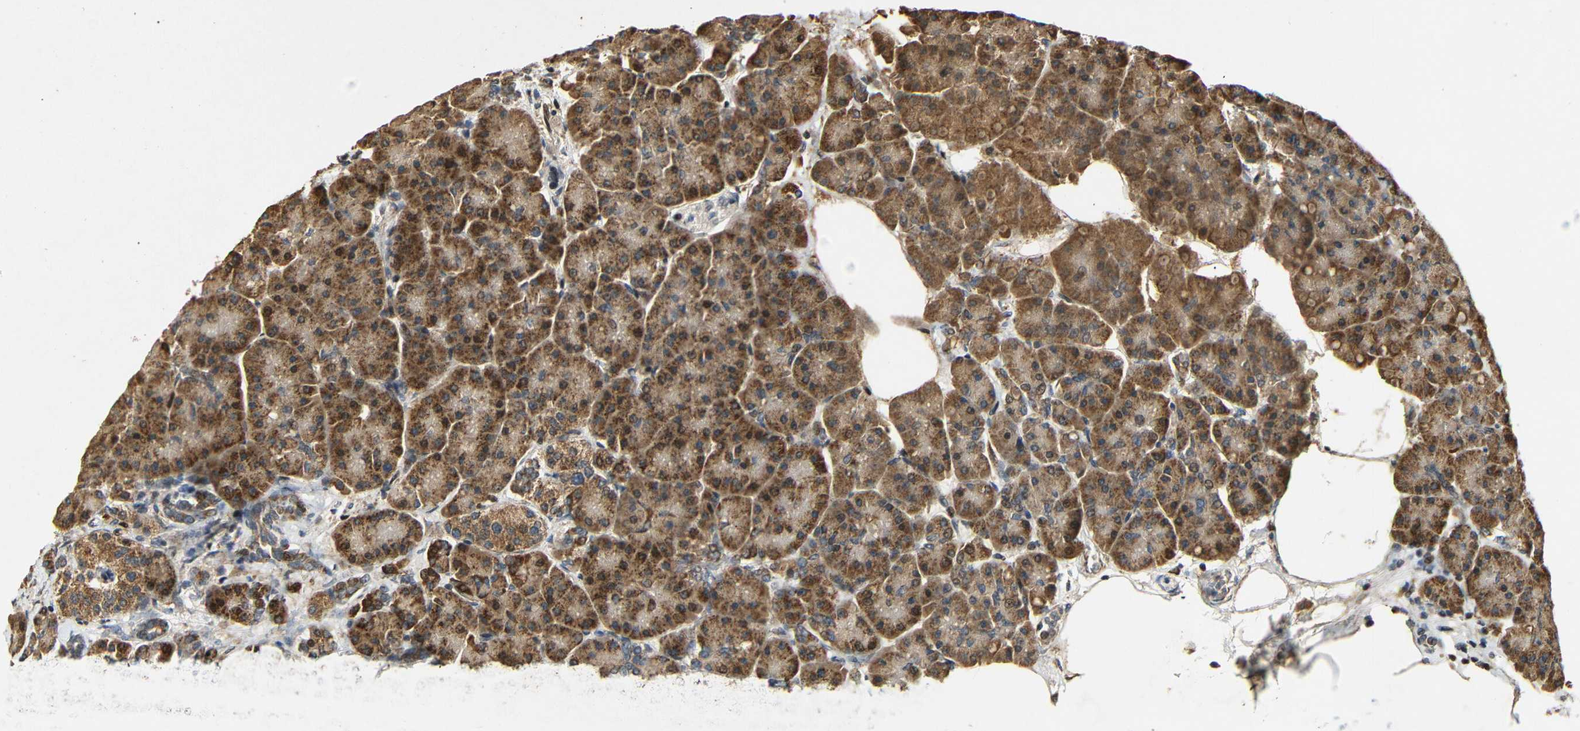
{"staining": {"intensity": "strong", "quantity": ">75%", "location": "cytoplasmic/membranous"}, "tissue": "pancreas", "cell_type": "Exocrine glandular cells", "image_type": "normal", "snomed": [{"axis": "morphology", "description": "Normal tissue, NOS"}, {"axis": "topography", "description": "Pancreas"}], "caption": "A brown stain labels strong cytoplasmic/membranous expression of a protein in exocrine glandular cells of benign human pancreas.", "gene": "KAZALD1", "patient": {"sex": "female", "age": 70}}